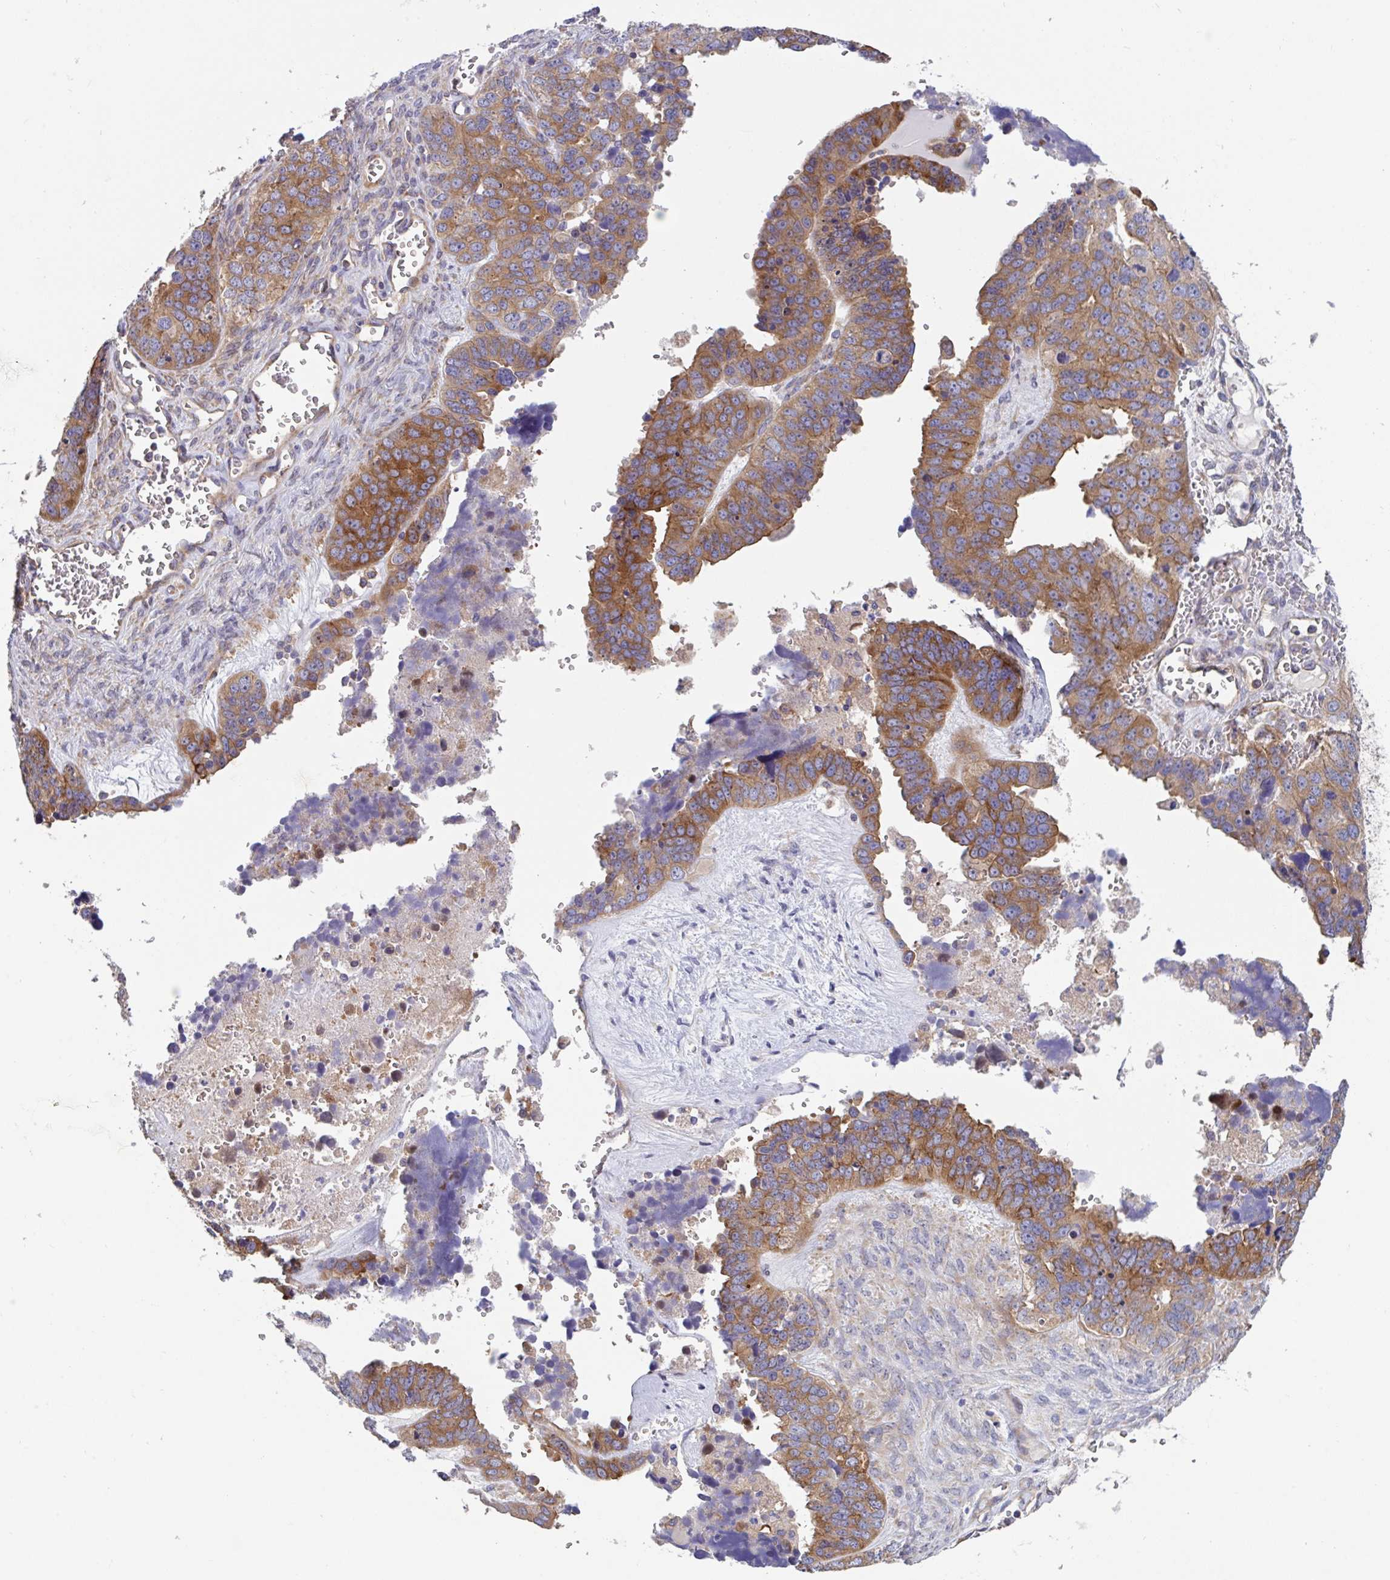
{"staining": {"intensity": "moderate", "quantity": ">75%", "location": "cytoplasmic/membranous"}, "tissue": "ovarian cancer", "cell_type": "Tumor cells", "image_type": "cancer", "snomed": [{"axis": "morphology", "description": "Cystadenocarcinoma, serous, NOS"}, {"axis": "topography", "description": "Ovary"}], "caption": "Tumor cells display medium levels of moderate cytoplasmic/membranous expression in about >75% of cells in ovarian cancer (serous cystadenocarcinoma).", "gene": "YARS2", "patient": {"sex": "female", "age": 76}}